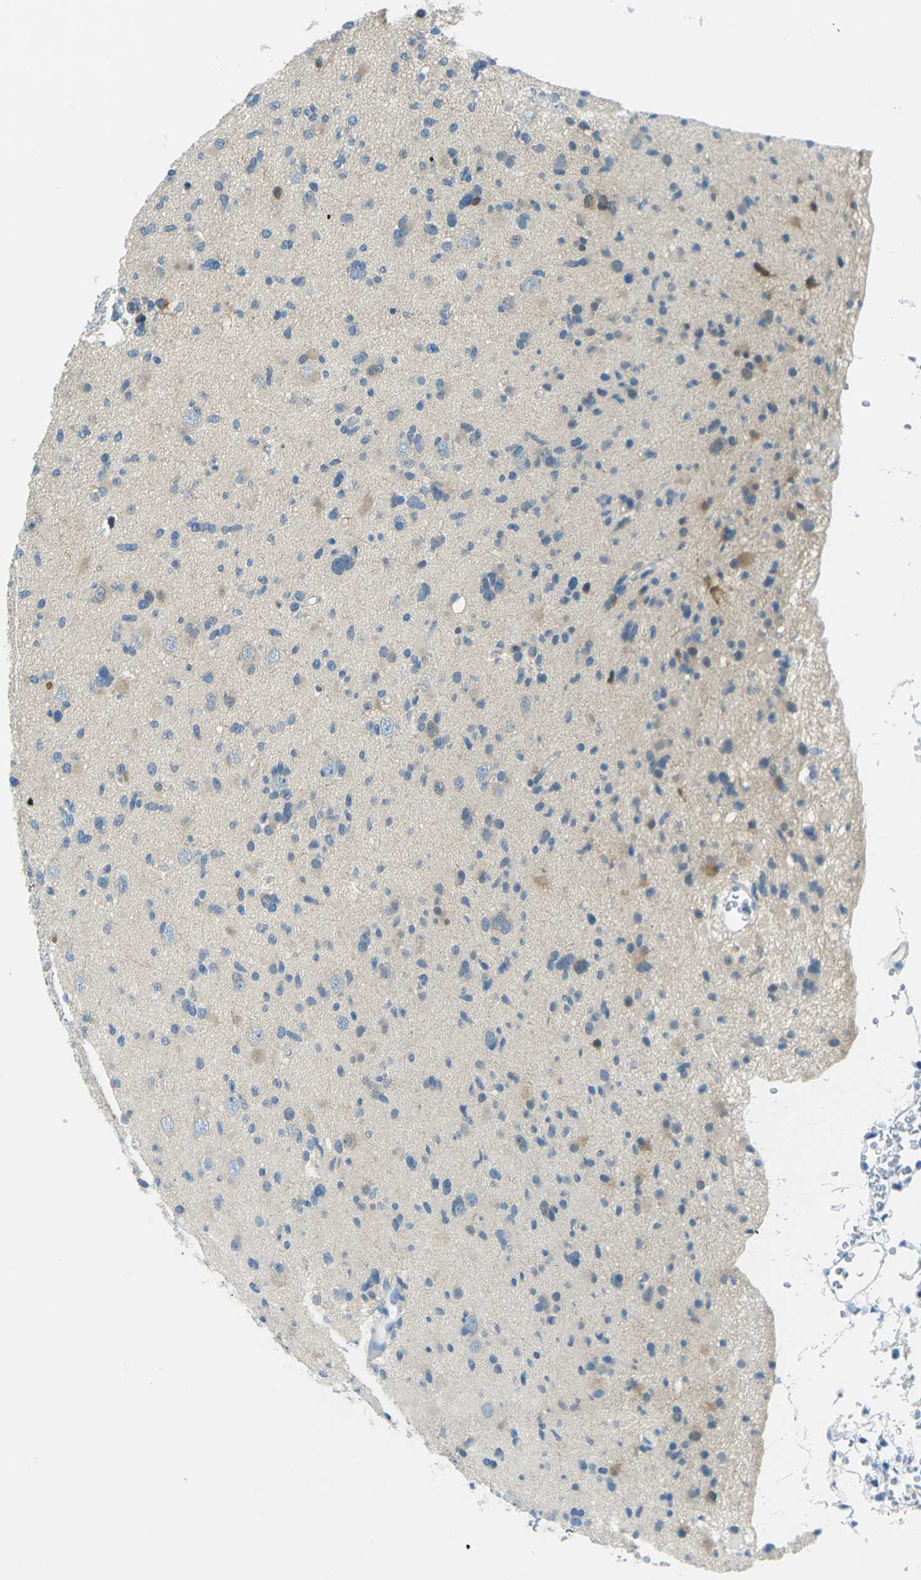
{"staining": {"intensity": "moderate", "quantity": "<25%", "location": "cytoplasmic/membranous"}, "tissue": "glioma", "cell_type": "Tumor cells", "image_type": "cancer", "snomed": [{"axis": "morphology", "description": "Glioma, malignant, Low grade"}, {"axis": "topography", "description": "Brain"}], "caption": "Immunohistochemistry (IHC) image of malignant glioma (low-grade) stained for a protein (brown), which displays low levels of moderate cytoplasmic/membranous staining in about <25% of tumor cells.", "gene": "NANOS2", "patient": {"sex": "female", "age": 22}}